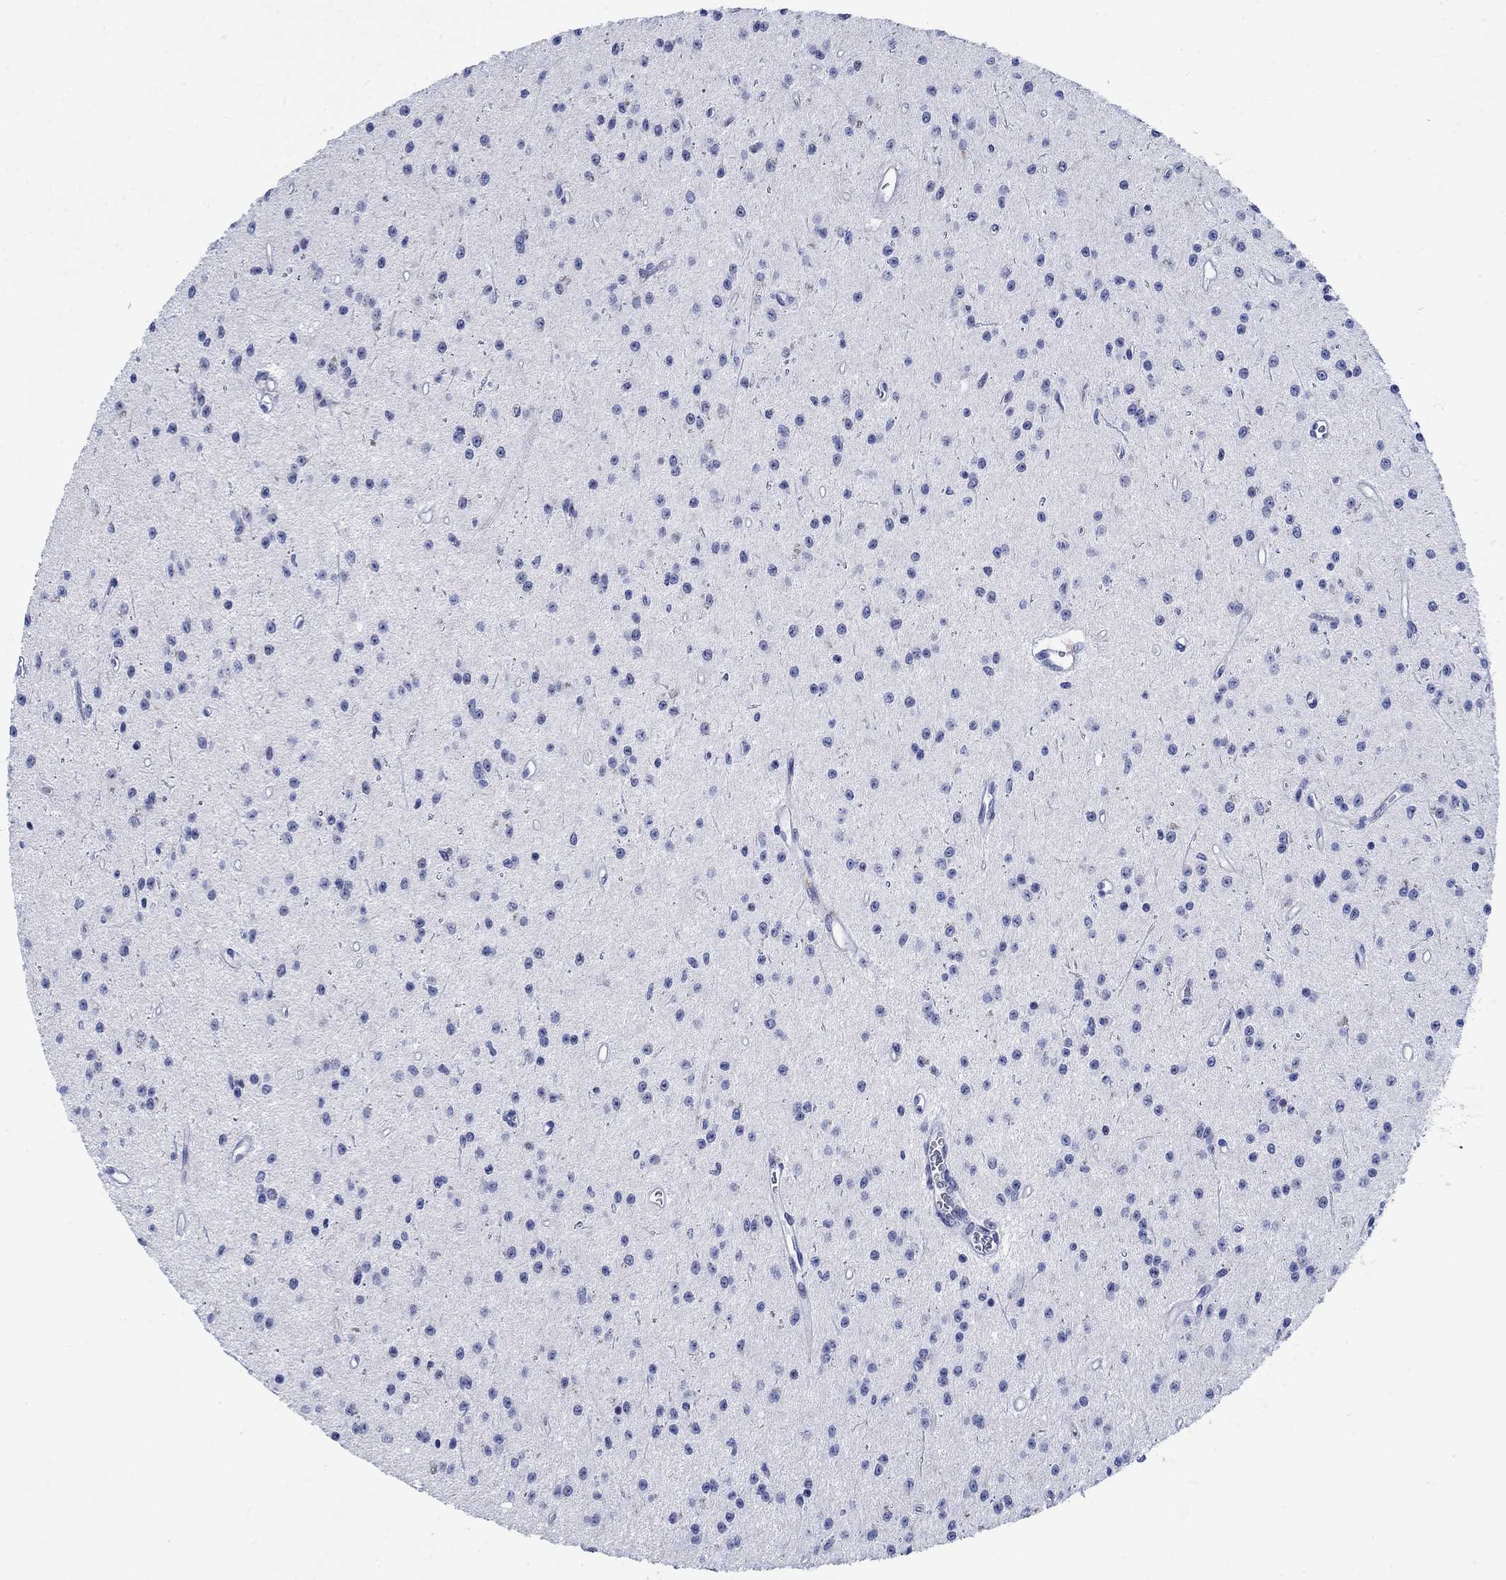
{"staining": {"intensity": "negative", "quantity": "none", "location": "none"}, "tissue": "glioma", "cell_type": "Tumor cells", "image_type": "cancer", "snomed": [{"axis": "morphology", "description": "Glioma, malignant, Low grade"}, {"axis": "topography", "description": "Brain"}], "caption": "Tumor cells are negative for brown protein staining in glioma.", "gene": "ZNF446", "patient": {"sex": "female", "age": 45}}